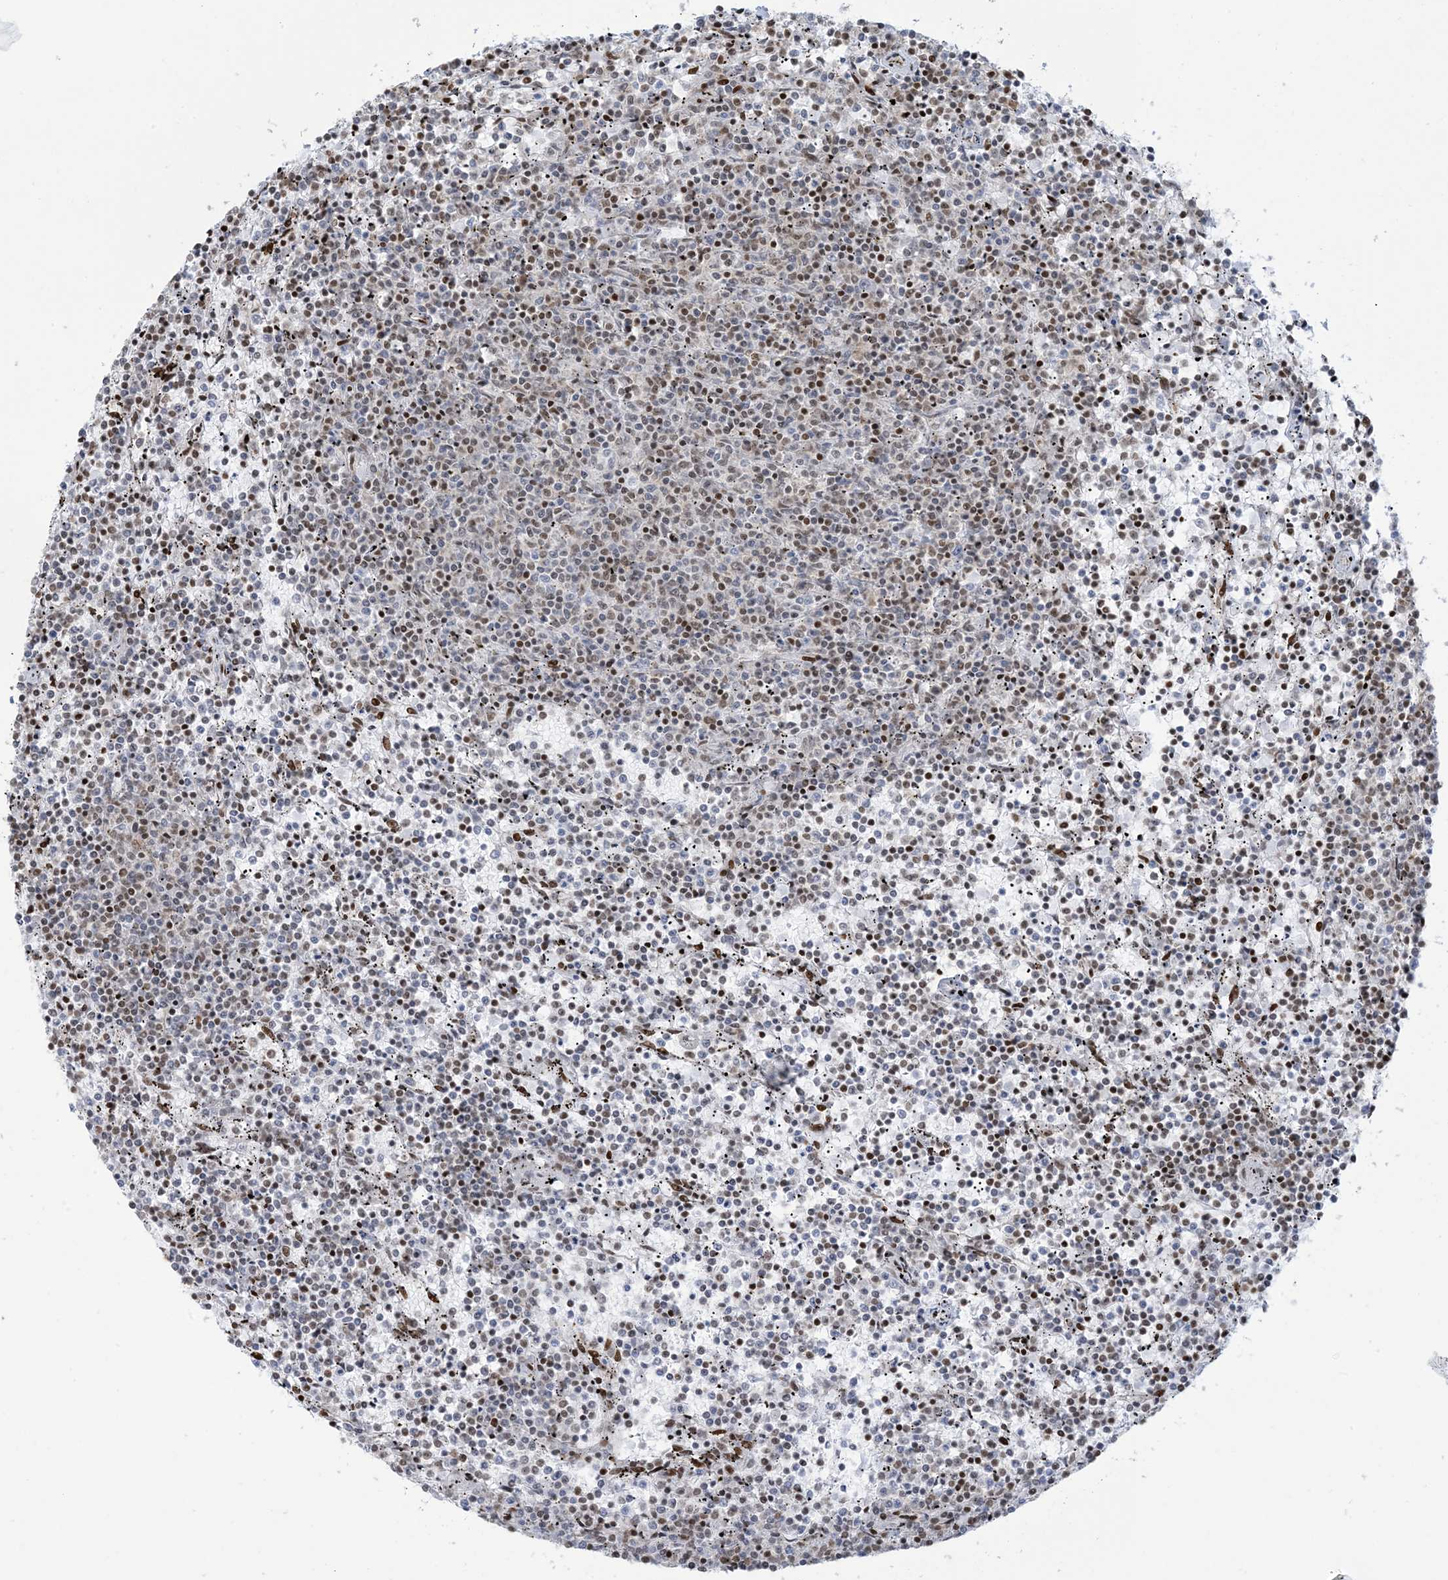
{"staining": {"intensity": "weak", "quantity": "25%-75%", "location": "nuclear"}, "tissue": "lymphoma", "cell_type": "Tumor cells", "image_type": "cancer", "snomed": [{"axis": "morphology", "description": "Malignant lymphoma, non-Hodgkin's type, Low grade"}, {"axis": "topography", "description": "Spleen"}], "caption": "This is an image of IHC staining of low-grade malignant lymphoma, non-Hodgkin's type, which shows weak staining in the nuclear of tumor cells.", "gene": "STAG1", "patient": {"sex": "female", "age": 50}}